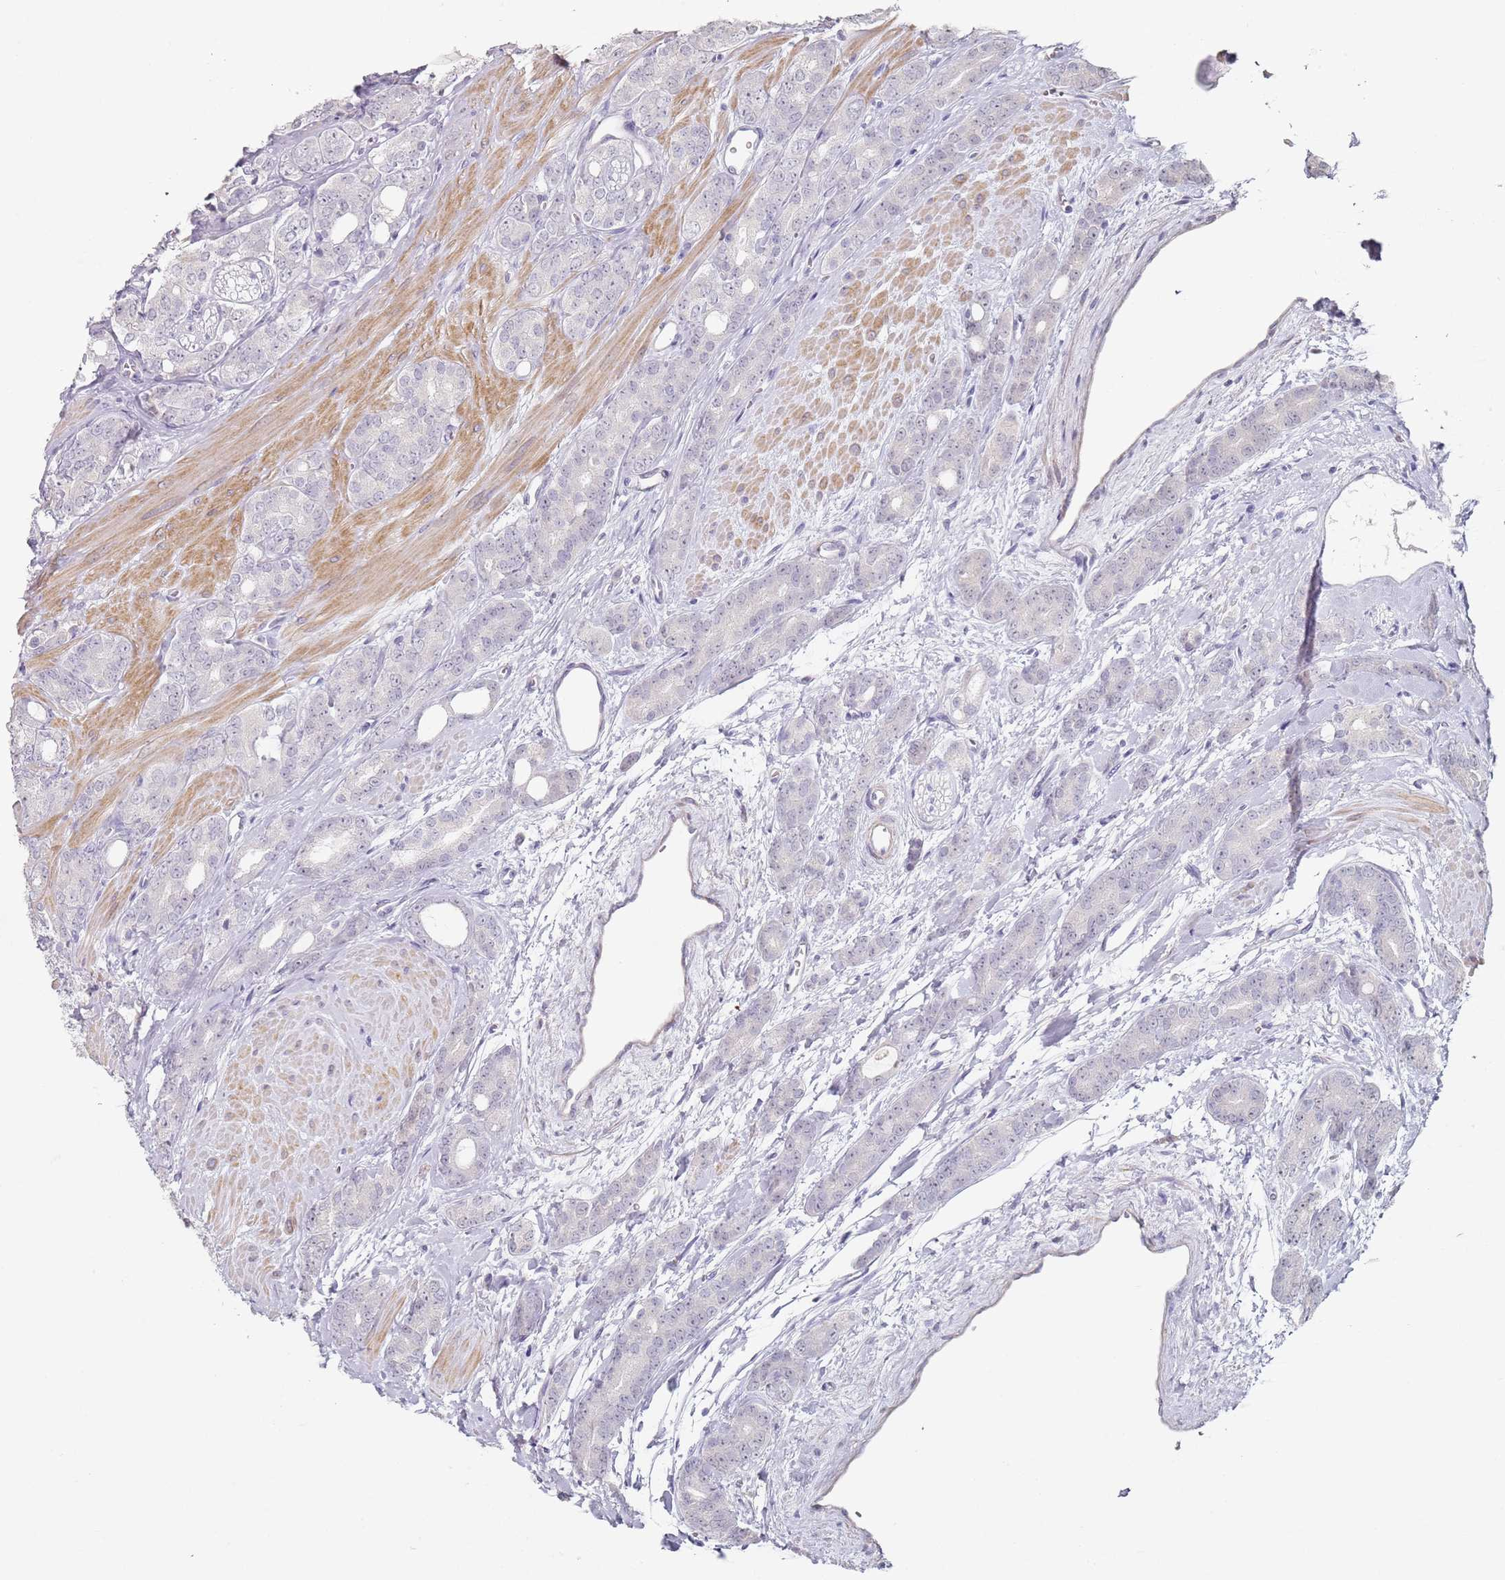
{"staining": {"intensity": "negative", "quantity": "none", "location": "none"}, "tissue": "prostate cancer", "cell_type": "Tumor cells", "image_type": "cancer", "snomed": [{"axis": "morphology", "description": "Adenocarcinoma, High grade"}, {"axis": "topography", "description": "Prostate"}], "caption": "Micrograph shows no significant protein expression in tumor cells of prostate high-grade adenocarcinoma.", "gene": "DNAH11", "patient": {"sex": "male", "age": 62}}